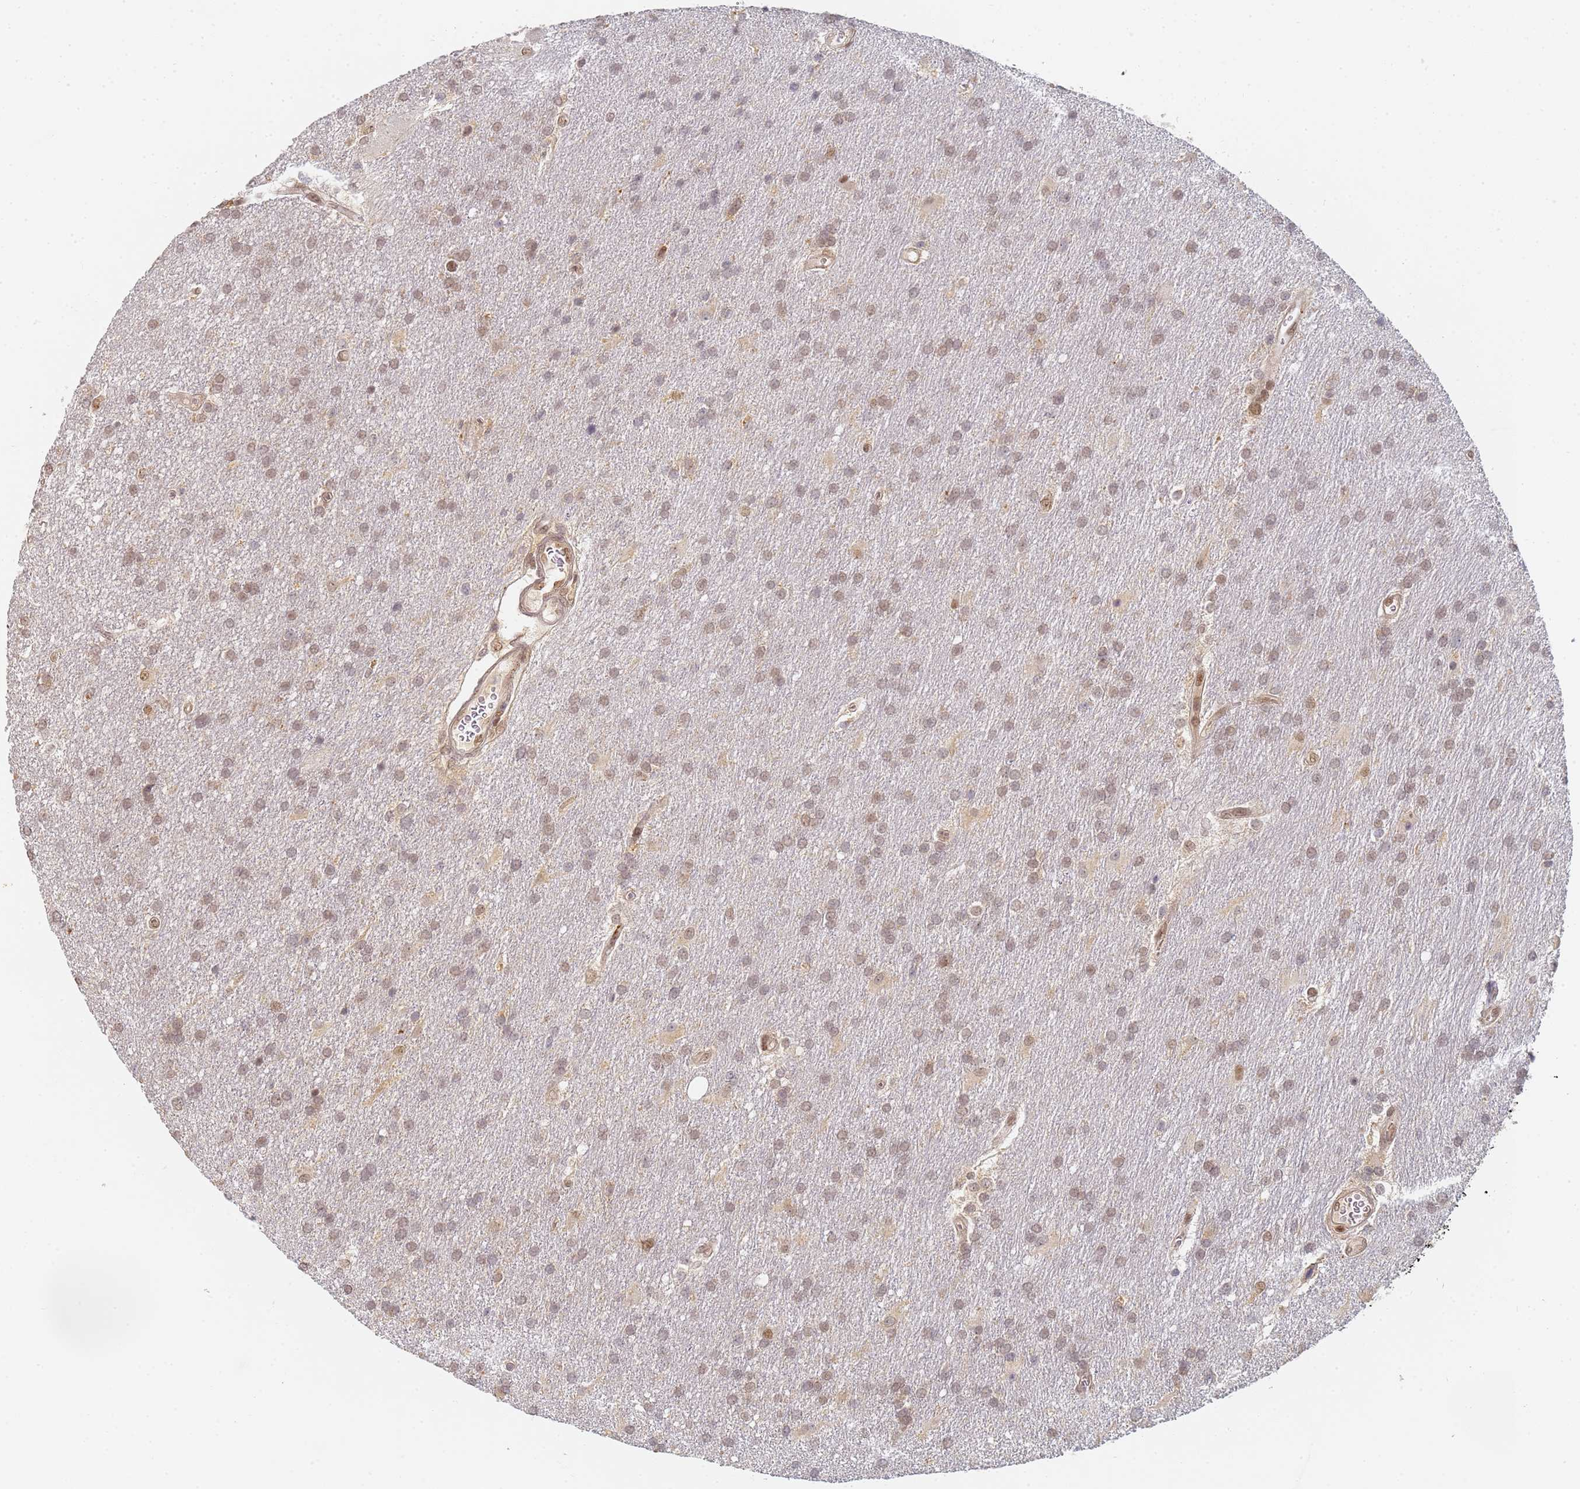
{"staining": {"intensity": "weak", "quantity": ">75%", "location": "nuclear"}, "tissue": "glioma", "cell_type": "Tumor cells", "image_type": "cancer", "snomed": [{"axis": "morphology", "description": "Glioma, malignant, Low grade"}, {"axis": "topography", "description": "Brain"}], "caption": "Glioma tissue reveals weak nuclear expression in about >75% of tumor cells", "gene": "HMCES", "patient": {"sex": "male", "age": 66}}